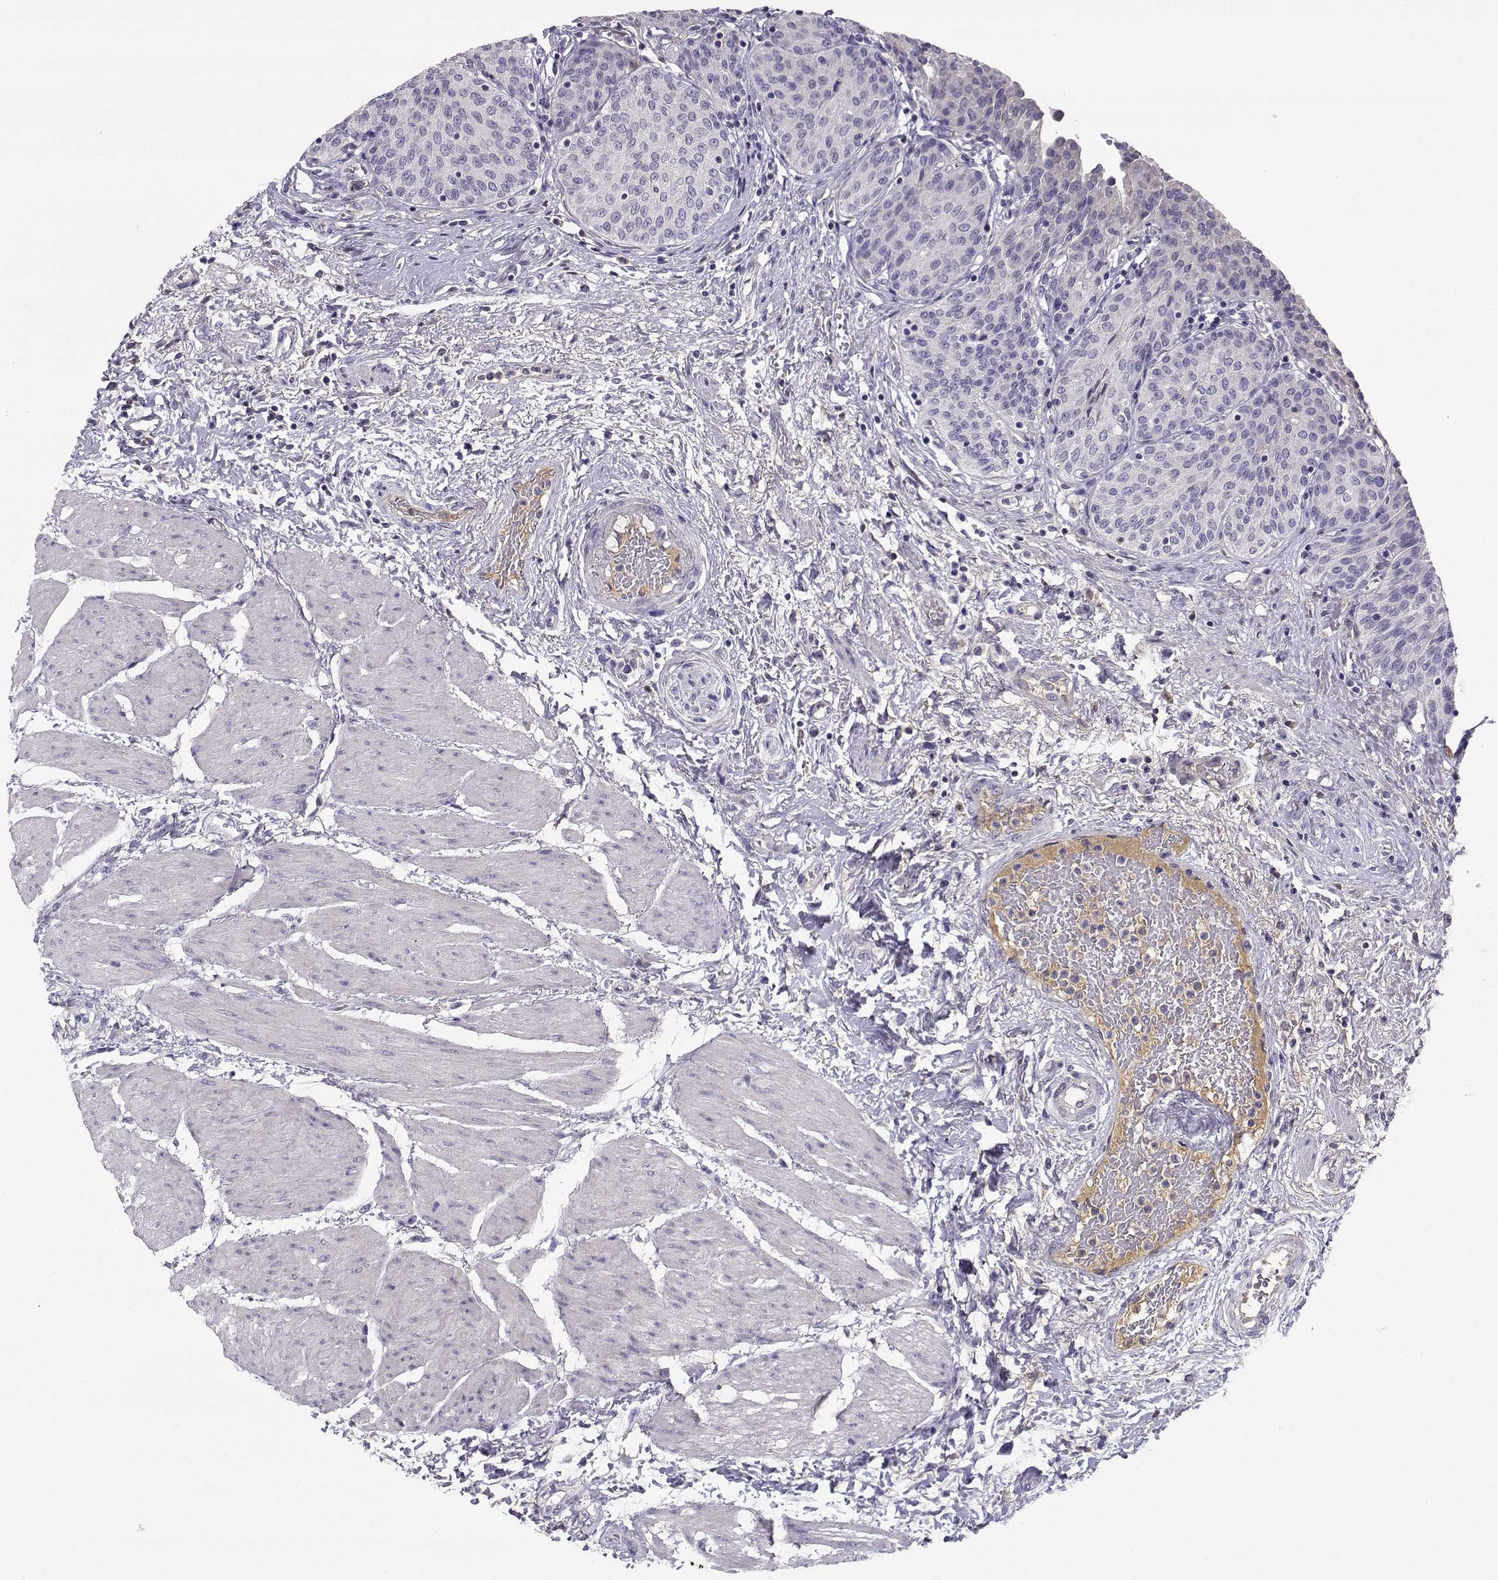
{"staining": {"intensity": "negative", "quantity": "none", "location": "none"}, "tissue": "urinary bladder", "cell_type": "Urothelial cells", "image_type": "normal", "snomed": [{"axis": "morphology", "description": "Normal tissue, NOS"}, {"axis": "morphology", "description": "Metaplasia, NOS"}, {"axis": "topography", "description": "Urinary bladder"}], "caption": "Unremarkable urinary bladder was stained to show a protein in brown. There is no significant positivity in urothelial cells. (Immunohistochemistry (ihc), brightfield microscopy, high magnification).", "gene": "SLCO6A1", "patient": {"sex": "male", "age": 68}}